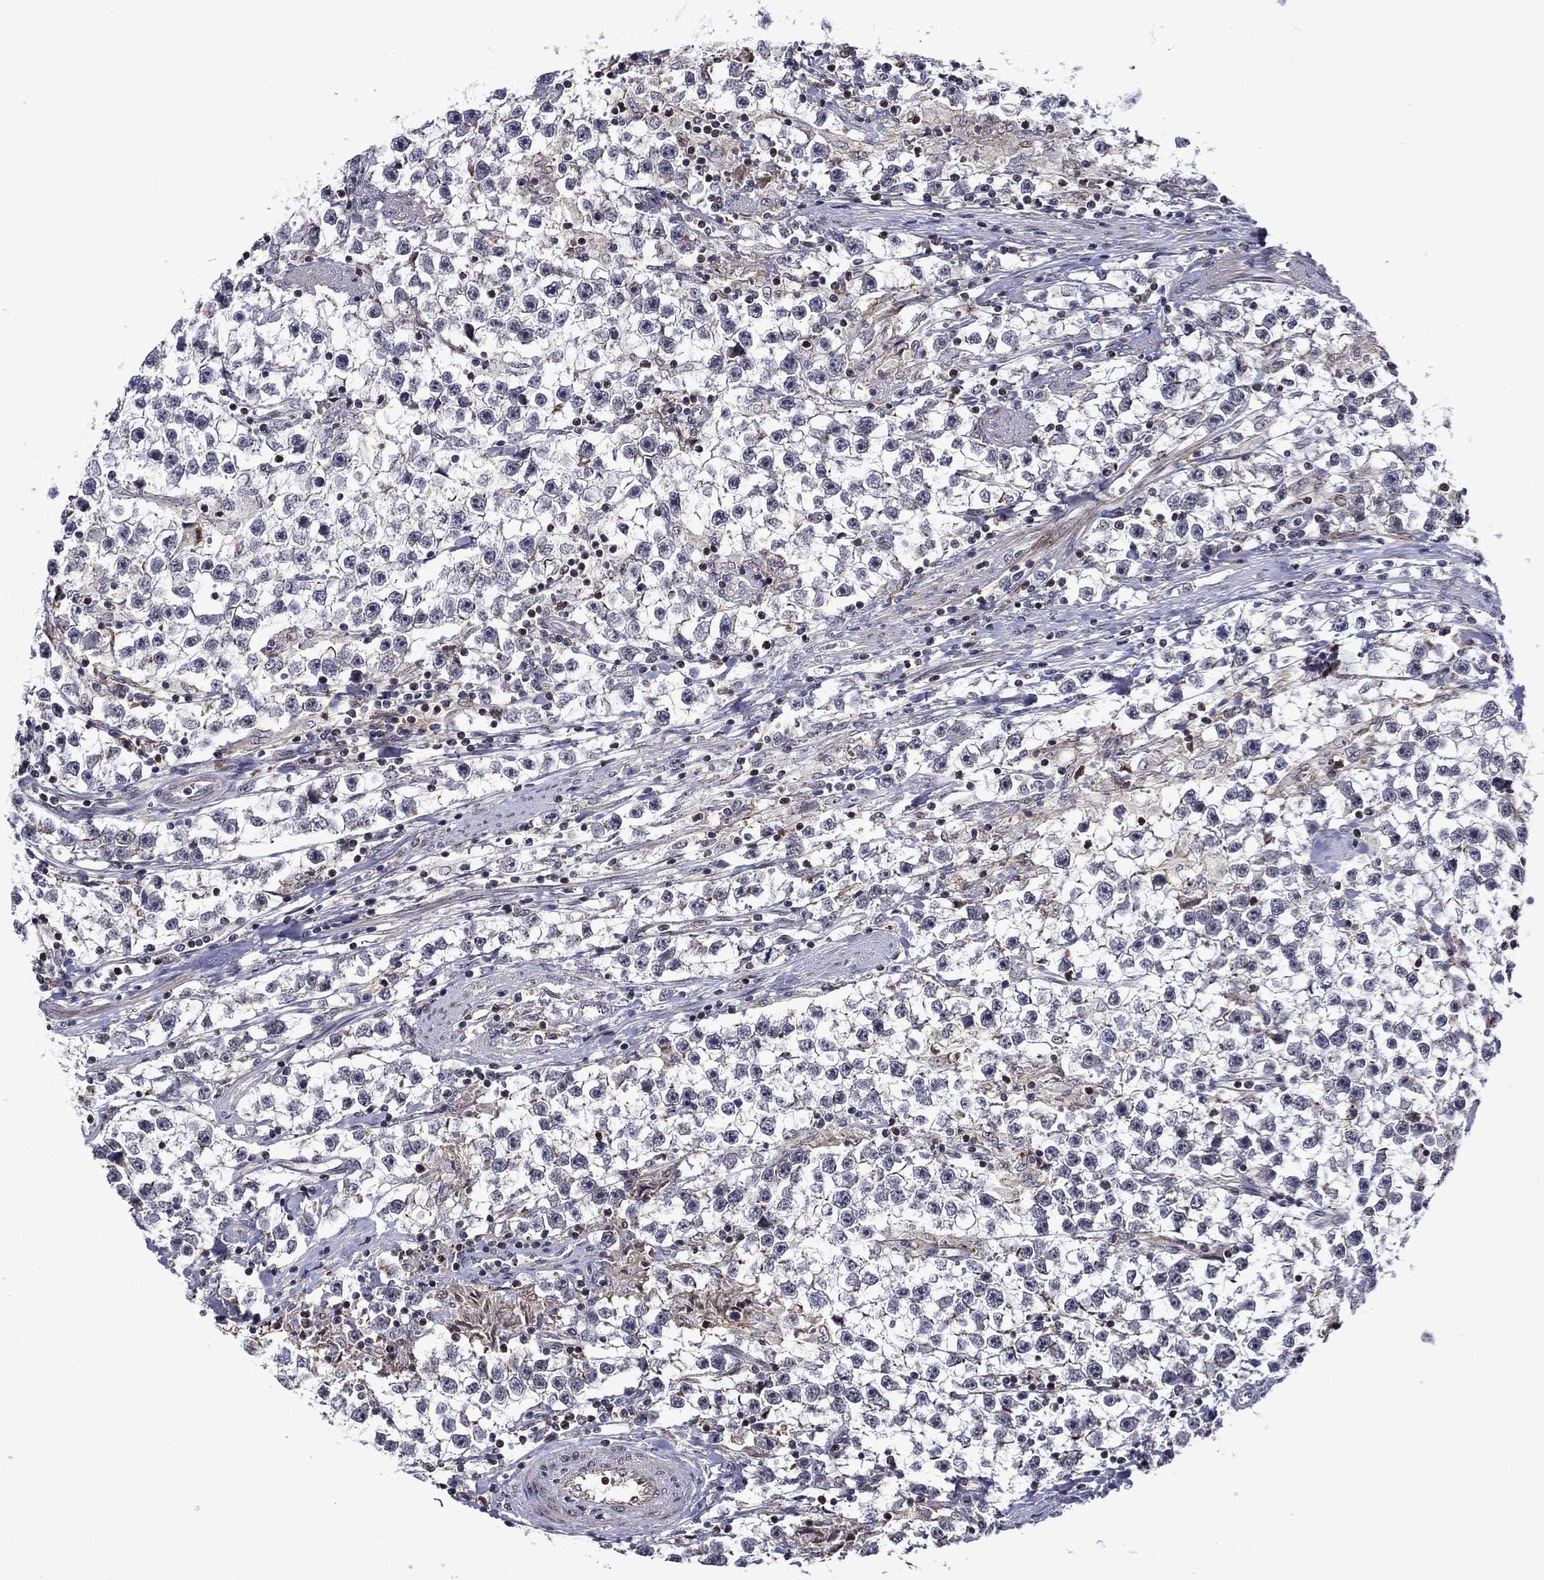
{"staining": {"intensity": "negative", "quantity": "none", "location": "none"}, "tissue": "testis cancer", "cell_type": "Tumor cells", "image_type": "cancer", "snomed": [{"axis": "morphology", "description": "Seminoma, NOS"}, {"axis": "topography", "description": "Testis"}], "caption": "Tumor cells are negative for brown protein staining in testis cancer.", "gene": "B3GAT1", "patient": {"sex": "male", "age": 59}}